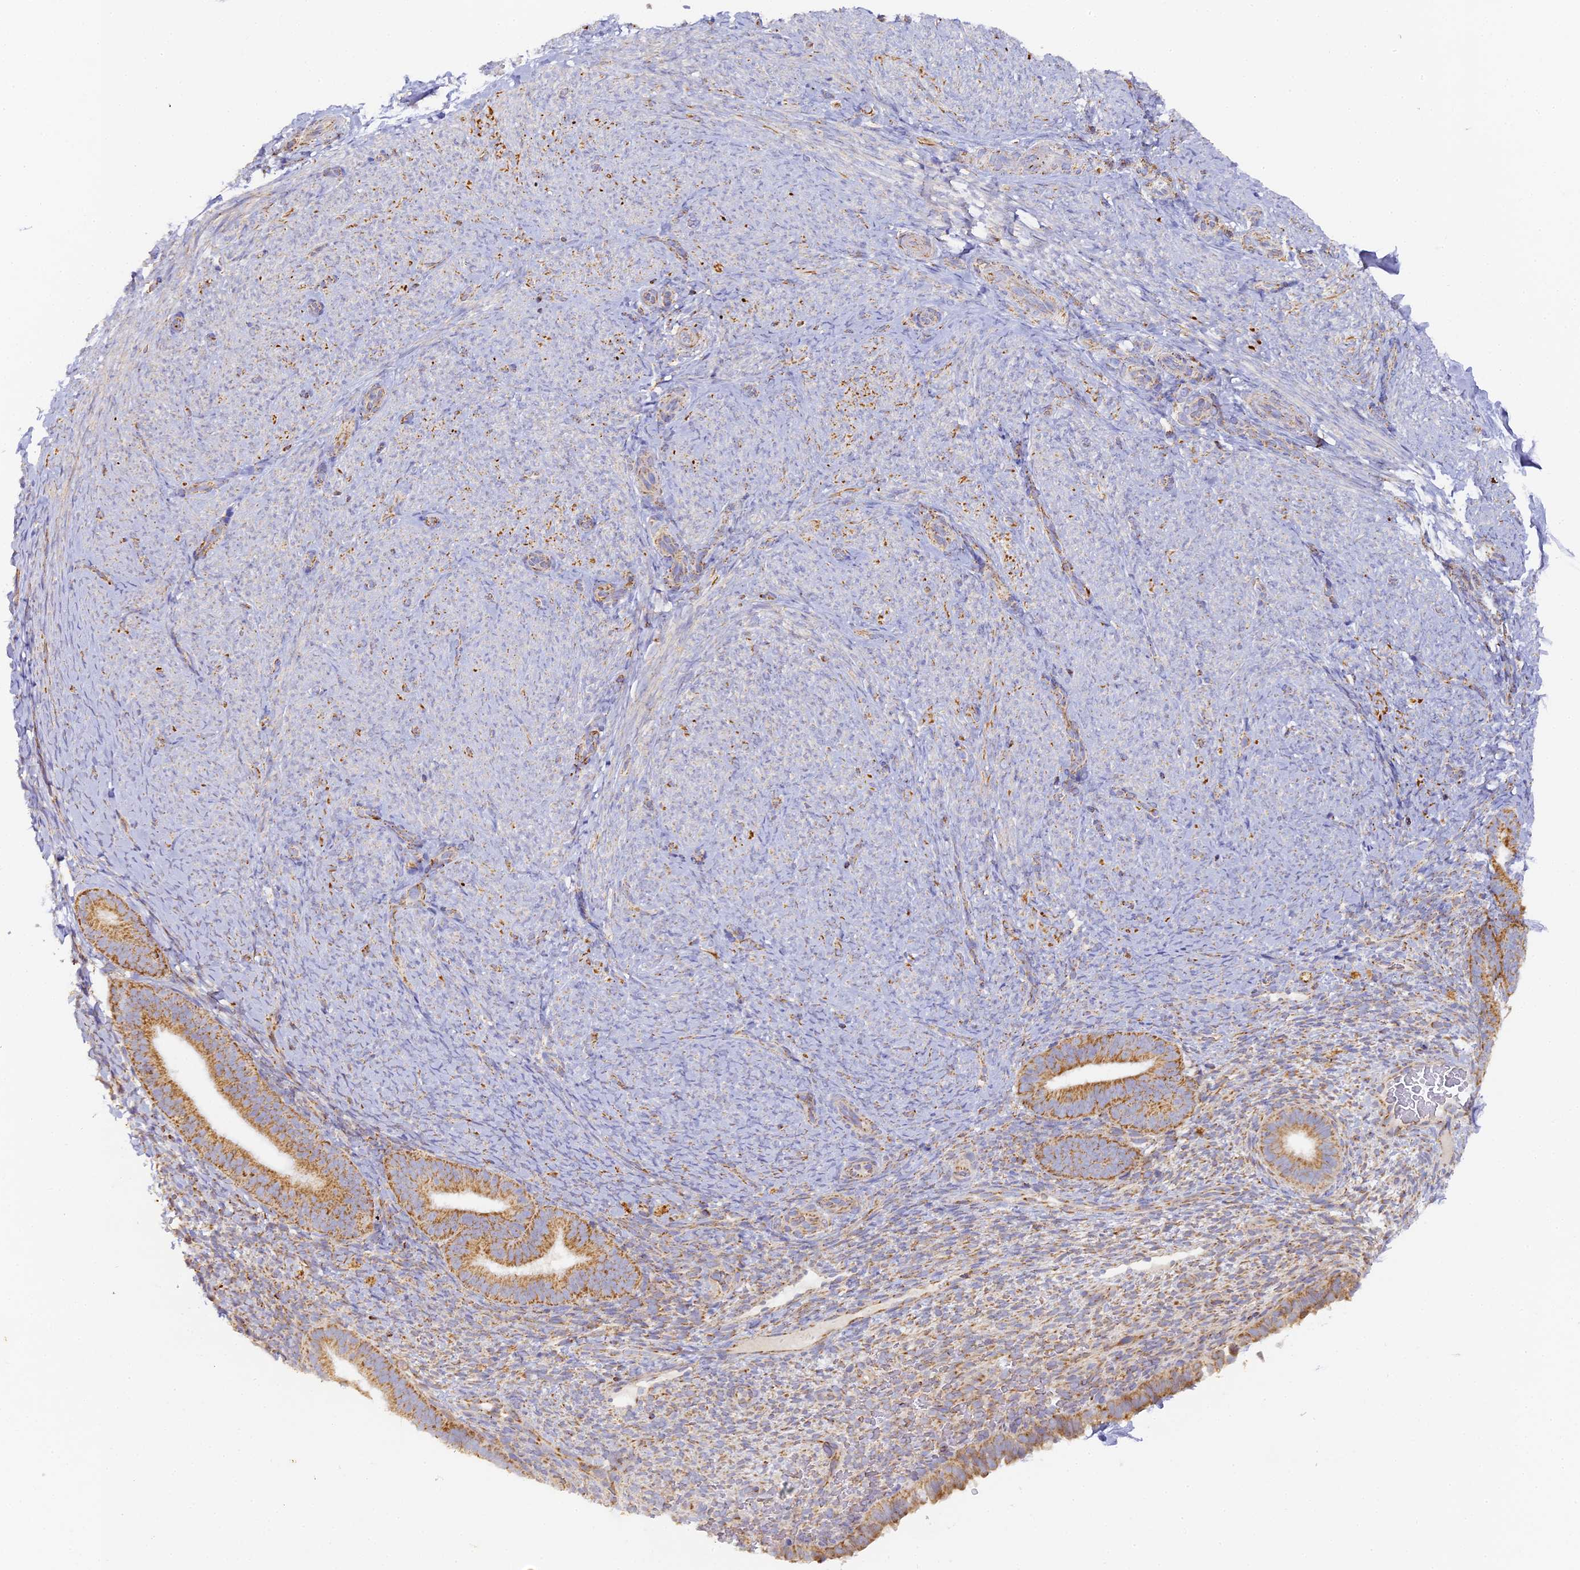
{"staining": {"intensity": "moderate", "quantity": "<25%", "location": "cytoplasmic/membranous"}, "tissue": "endometrium", "cell_type": "Cells in endometrial stroma", "image_type": "normal", "snomed": [{"axis": "morphology", "description": "Normal tissue, NOS"}, {"axis": "topography", "description": "Endometrium"}], "caption": "The photomicrograph shows staining of benign endometrium, revealing moderate cytoplasmic/membranous protein expression (brown color) within cells in endometrial stroma.", "gene": "DONSON", "patient": {"sex": "female", "age": 65}}